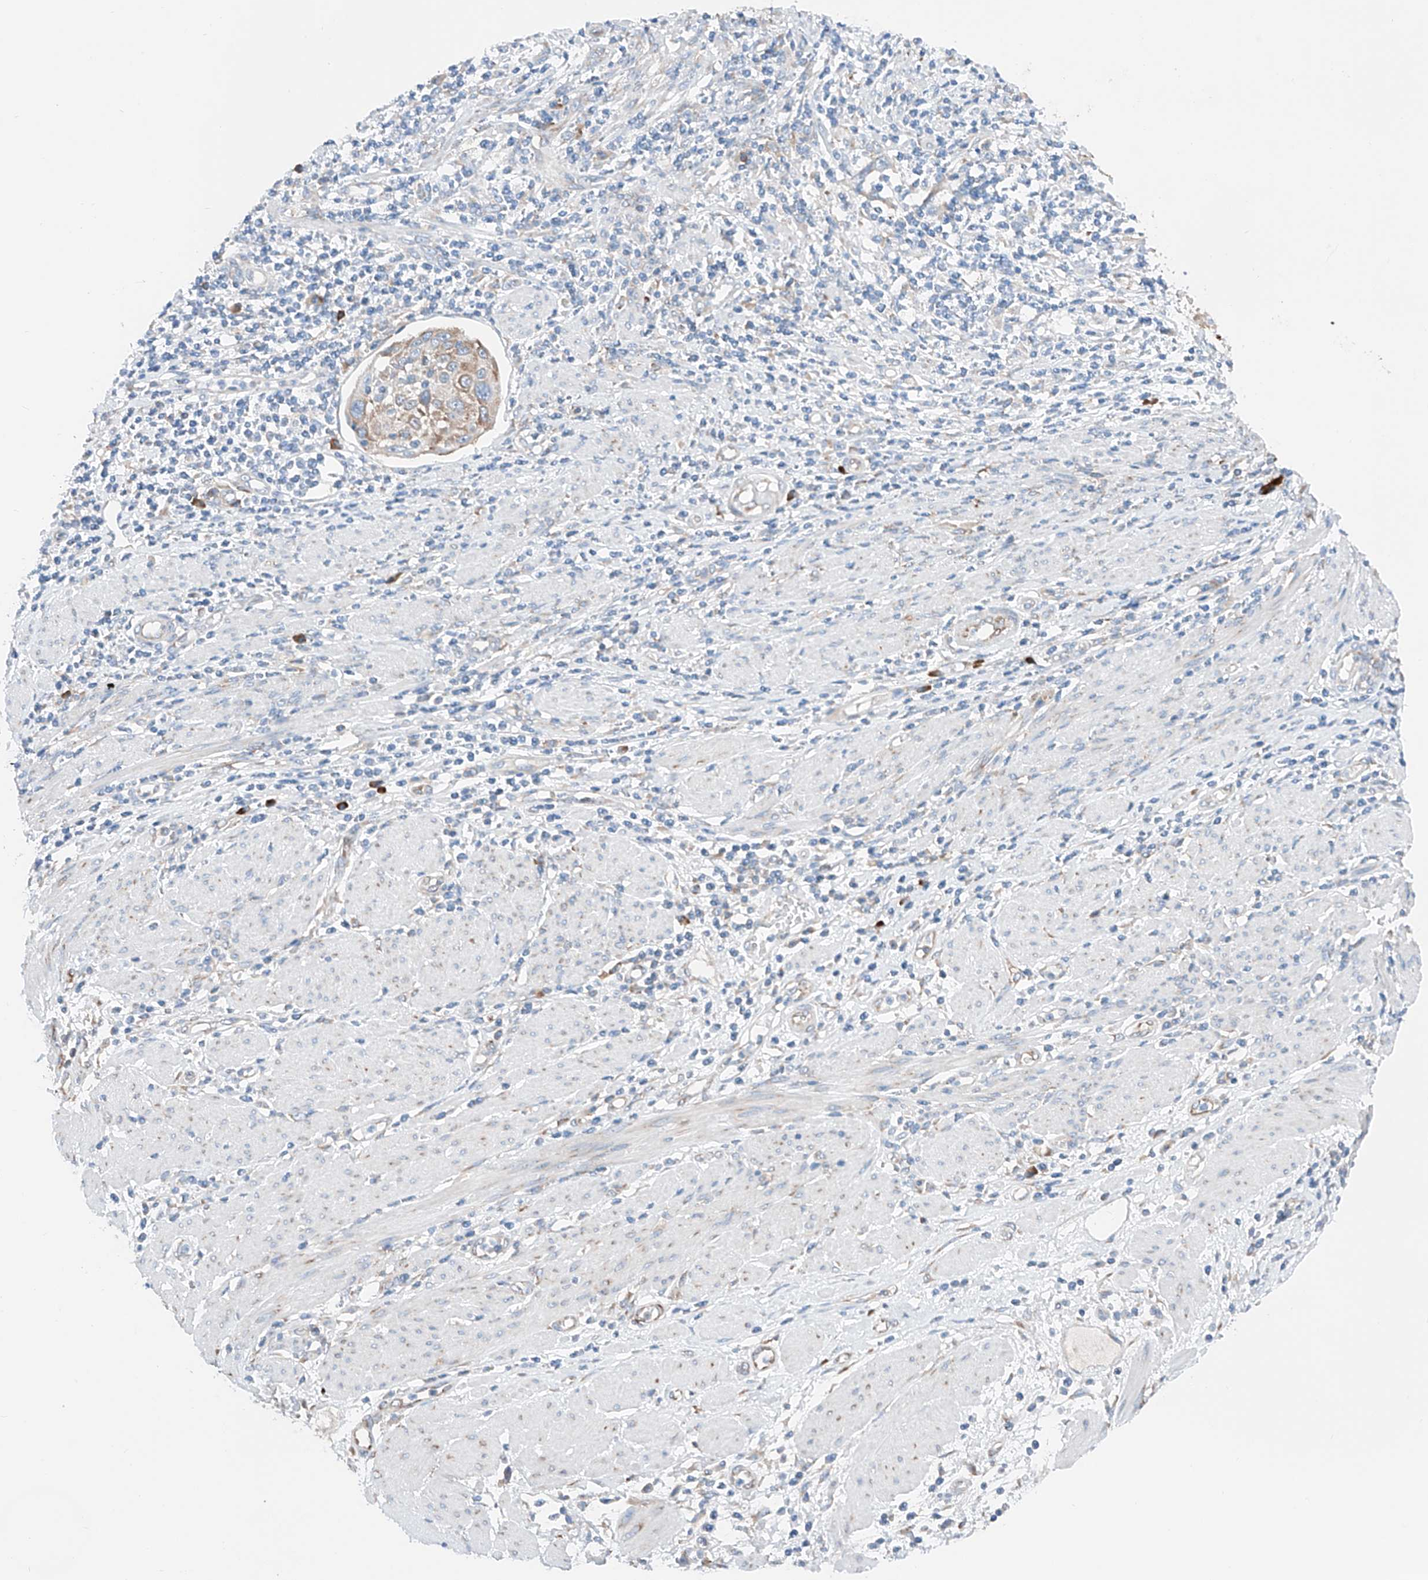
{"staining": {"intensity": "weak", "quantity": "25%-75%", "location": "cytoplasmic/membranous"}, "tissue": "cervical cancer", "cell_type": "Tumor cells", "image_type": "cancer", "snomed": [{"axis": "morphology", "description": "Squamous cell carcinoma, NOS"}, {"axis": "topography", "description": "Cervix"}], "caption": "Immunohistochemical staining of squamous cell carcinoma (cervical) demonstrates weak cytoplasmic/membranous protein positivity in about 25%-75% of tumor cells.", "gene": "CRELD1", "patient": {"sex": "female", "age": 70}}